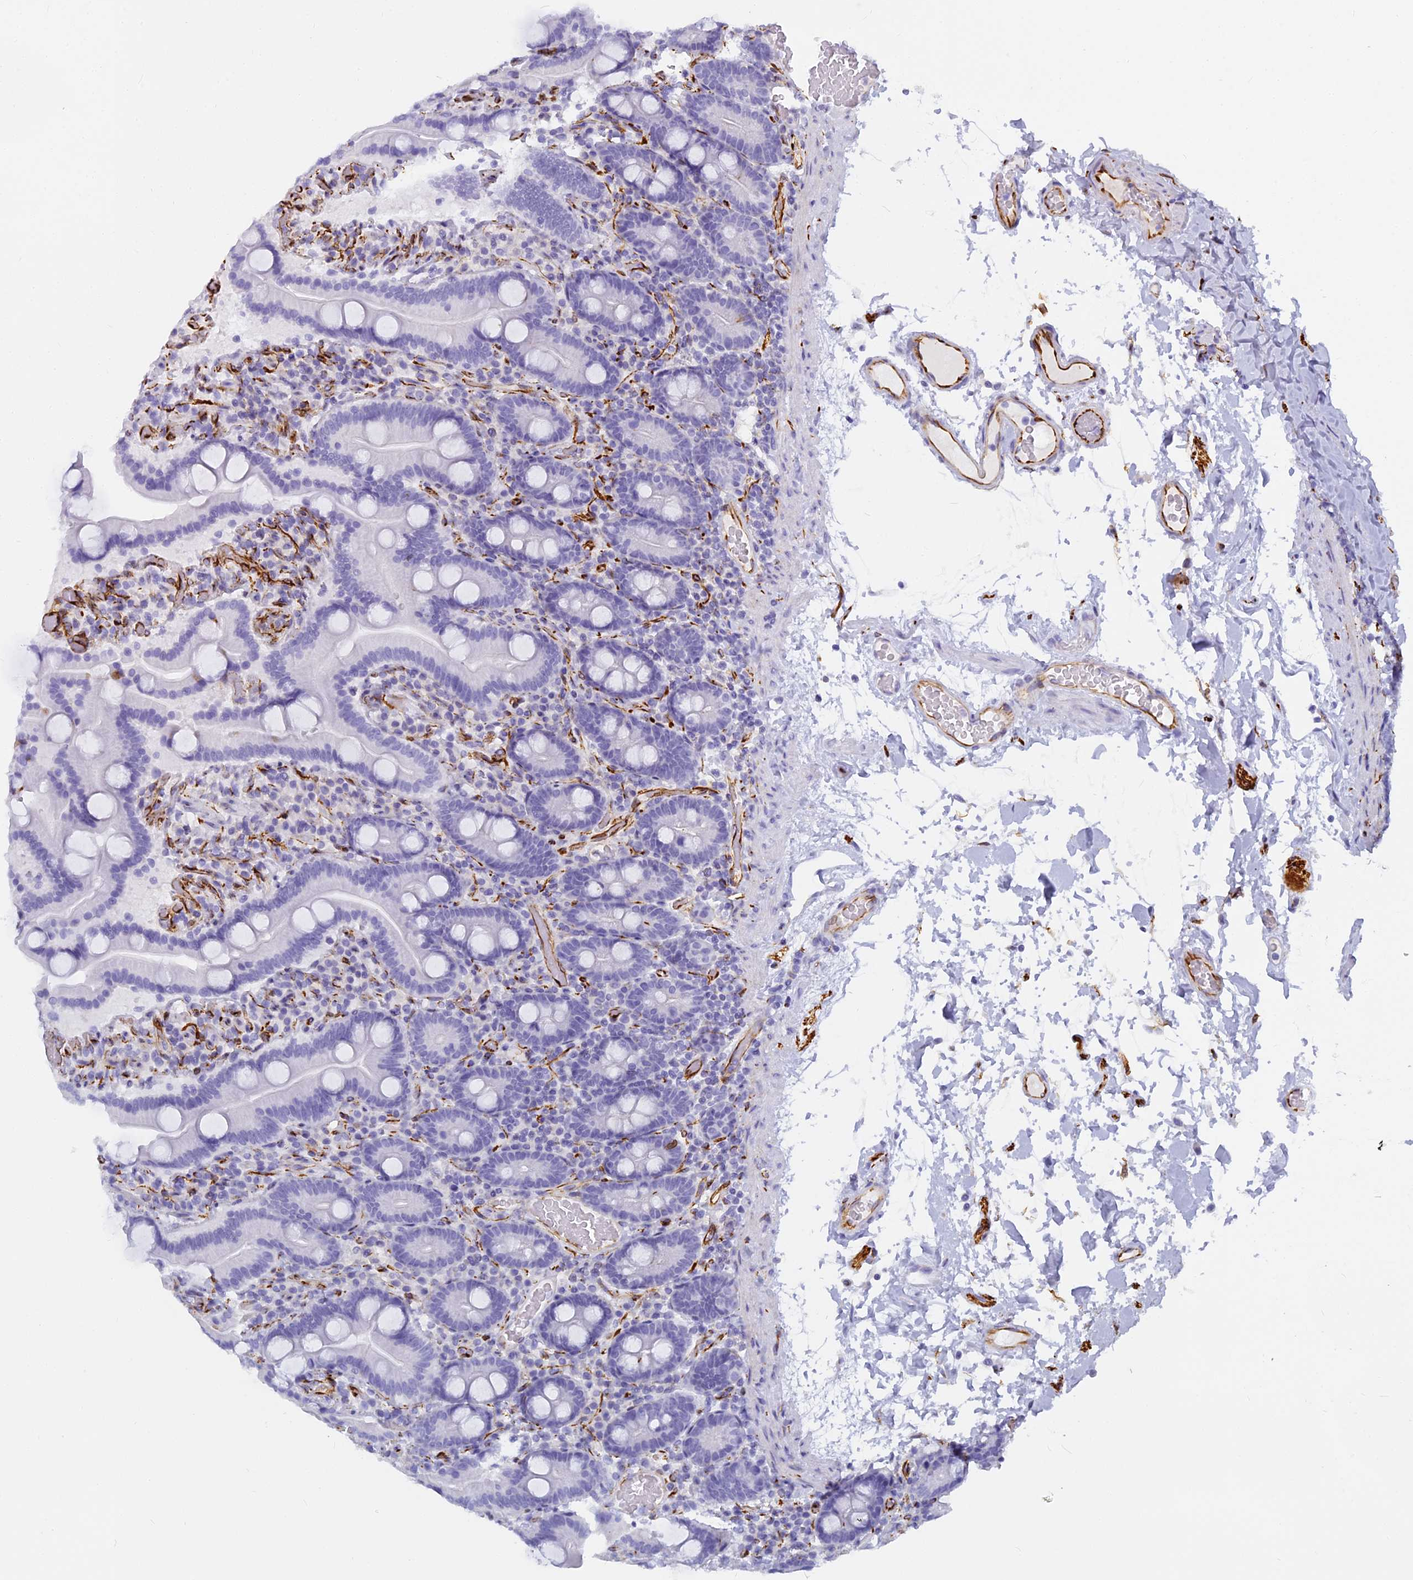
{"staining": {"intensity": "negative", "quantity": "none", "location": "none"}, "tissue": "duodenum", "cell_type": "Glandular cells", "image_type": "normal", "snomed": [{"axis": "morphology", "description": "Normal tissue, NOS"}, {"axis": "topography", "description": "Duodenum"}], "caption": "The IHC histopathology image has no significant staining in glandular cells of duodenum. (DAB (3,3'-diaminobenzidine) IHC visualized using brightfield microscopy, high magnification).", "gene": "ENSG00000265118", "patient": {"sex": "male", "age": 55}}